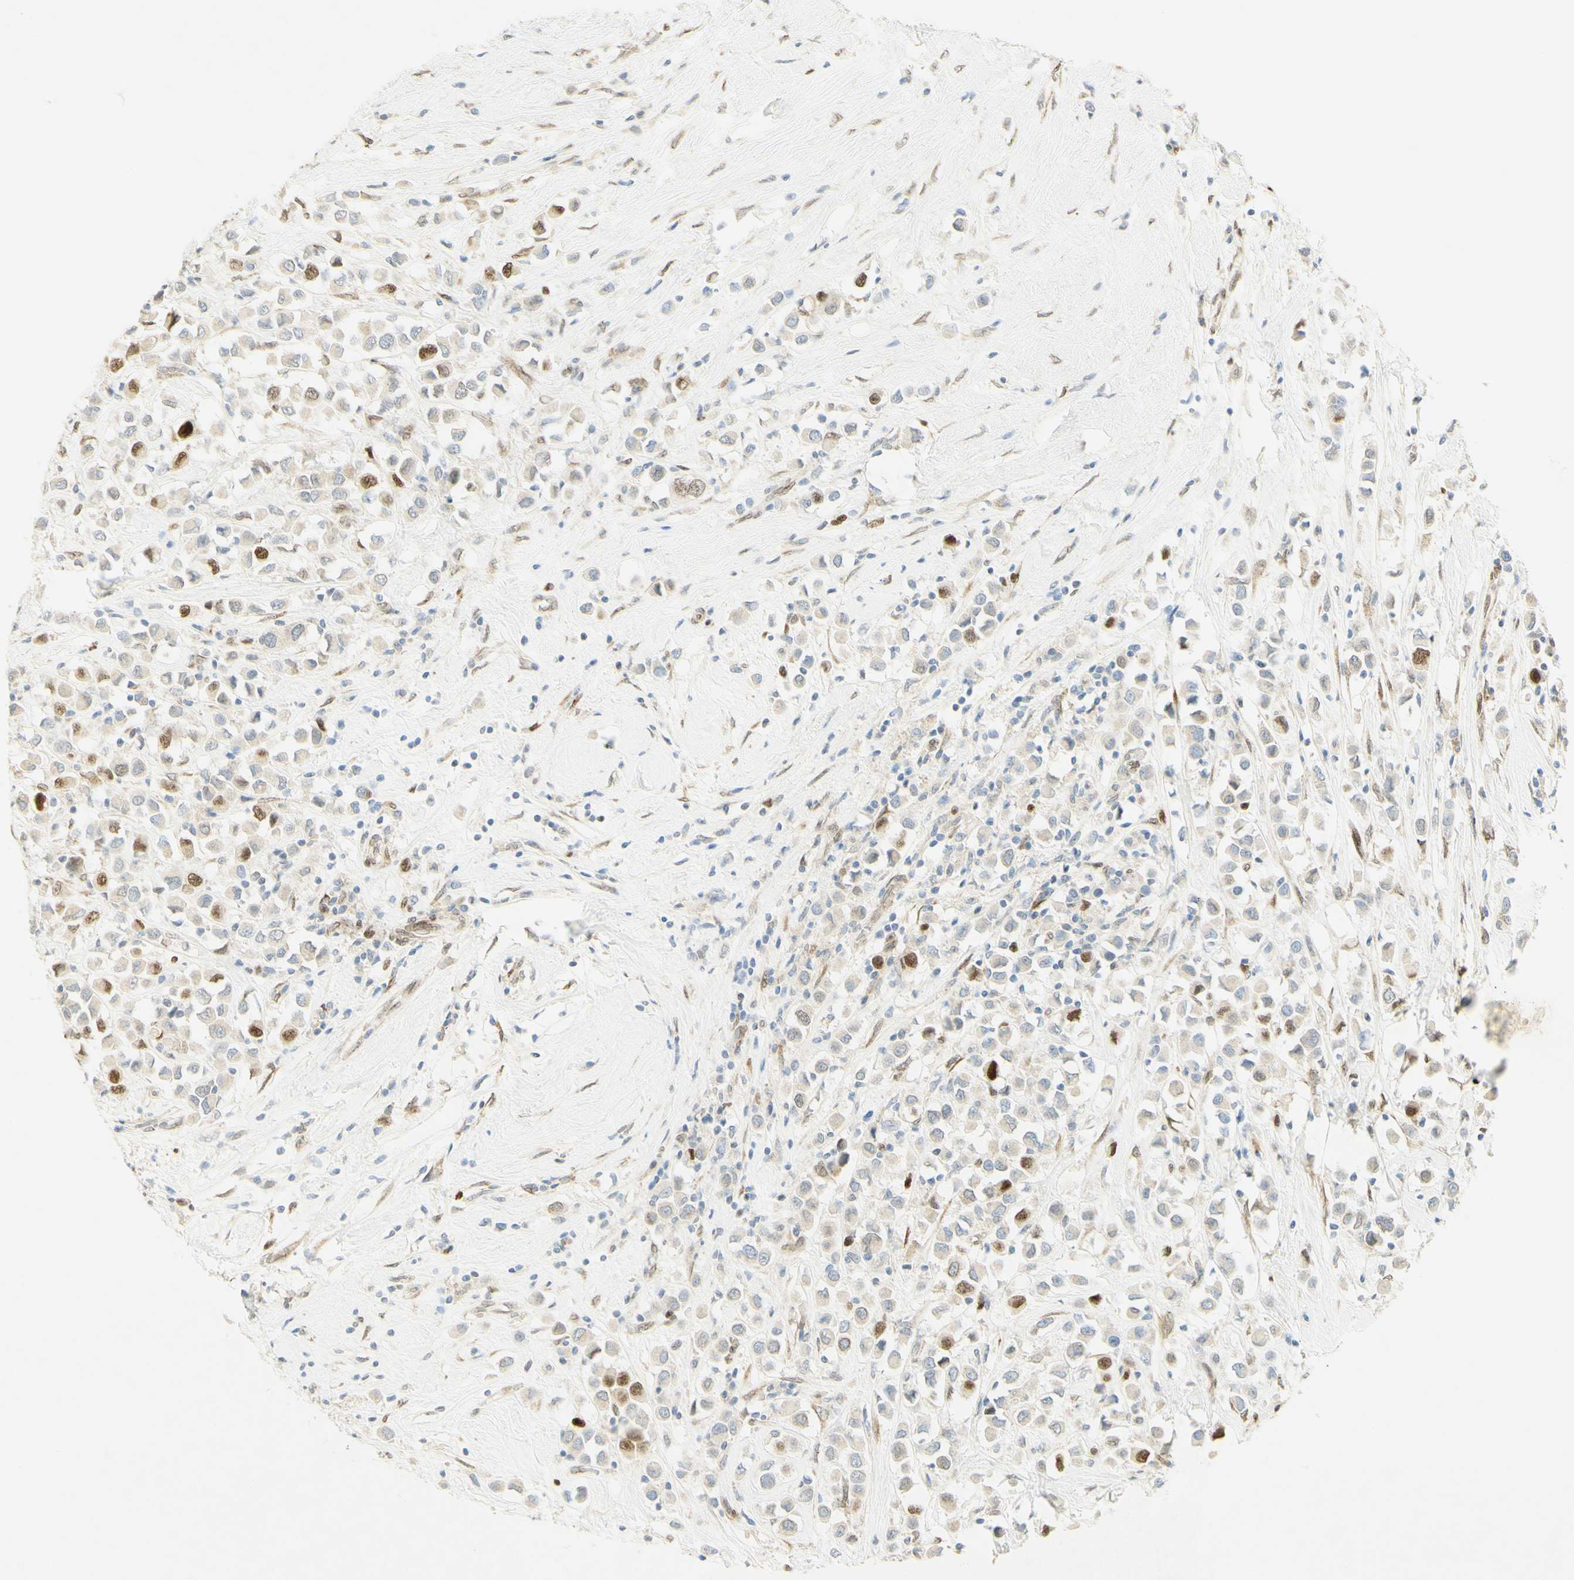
{"staining": {"intensity": "strong", "quantity": "<25%", "location": "nuclear"}, "tissue": "breast cancer", "cell_type": "Tumor cells", "image_type": "cancer", "snomed": [{"axis": "morphology", "description": "Duct carcinoma"}, {"axis": "topography", "description": "Breast"}], "caption": "Infiltrating ductal carcinoma (breast) stained for a protein (brown) reveals strong nuclear positive expression in about <25% of tumor cells.", "gene": "E2F1", "patient": {"sex": "female", "age": 61}}